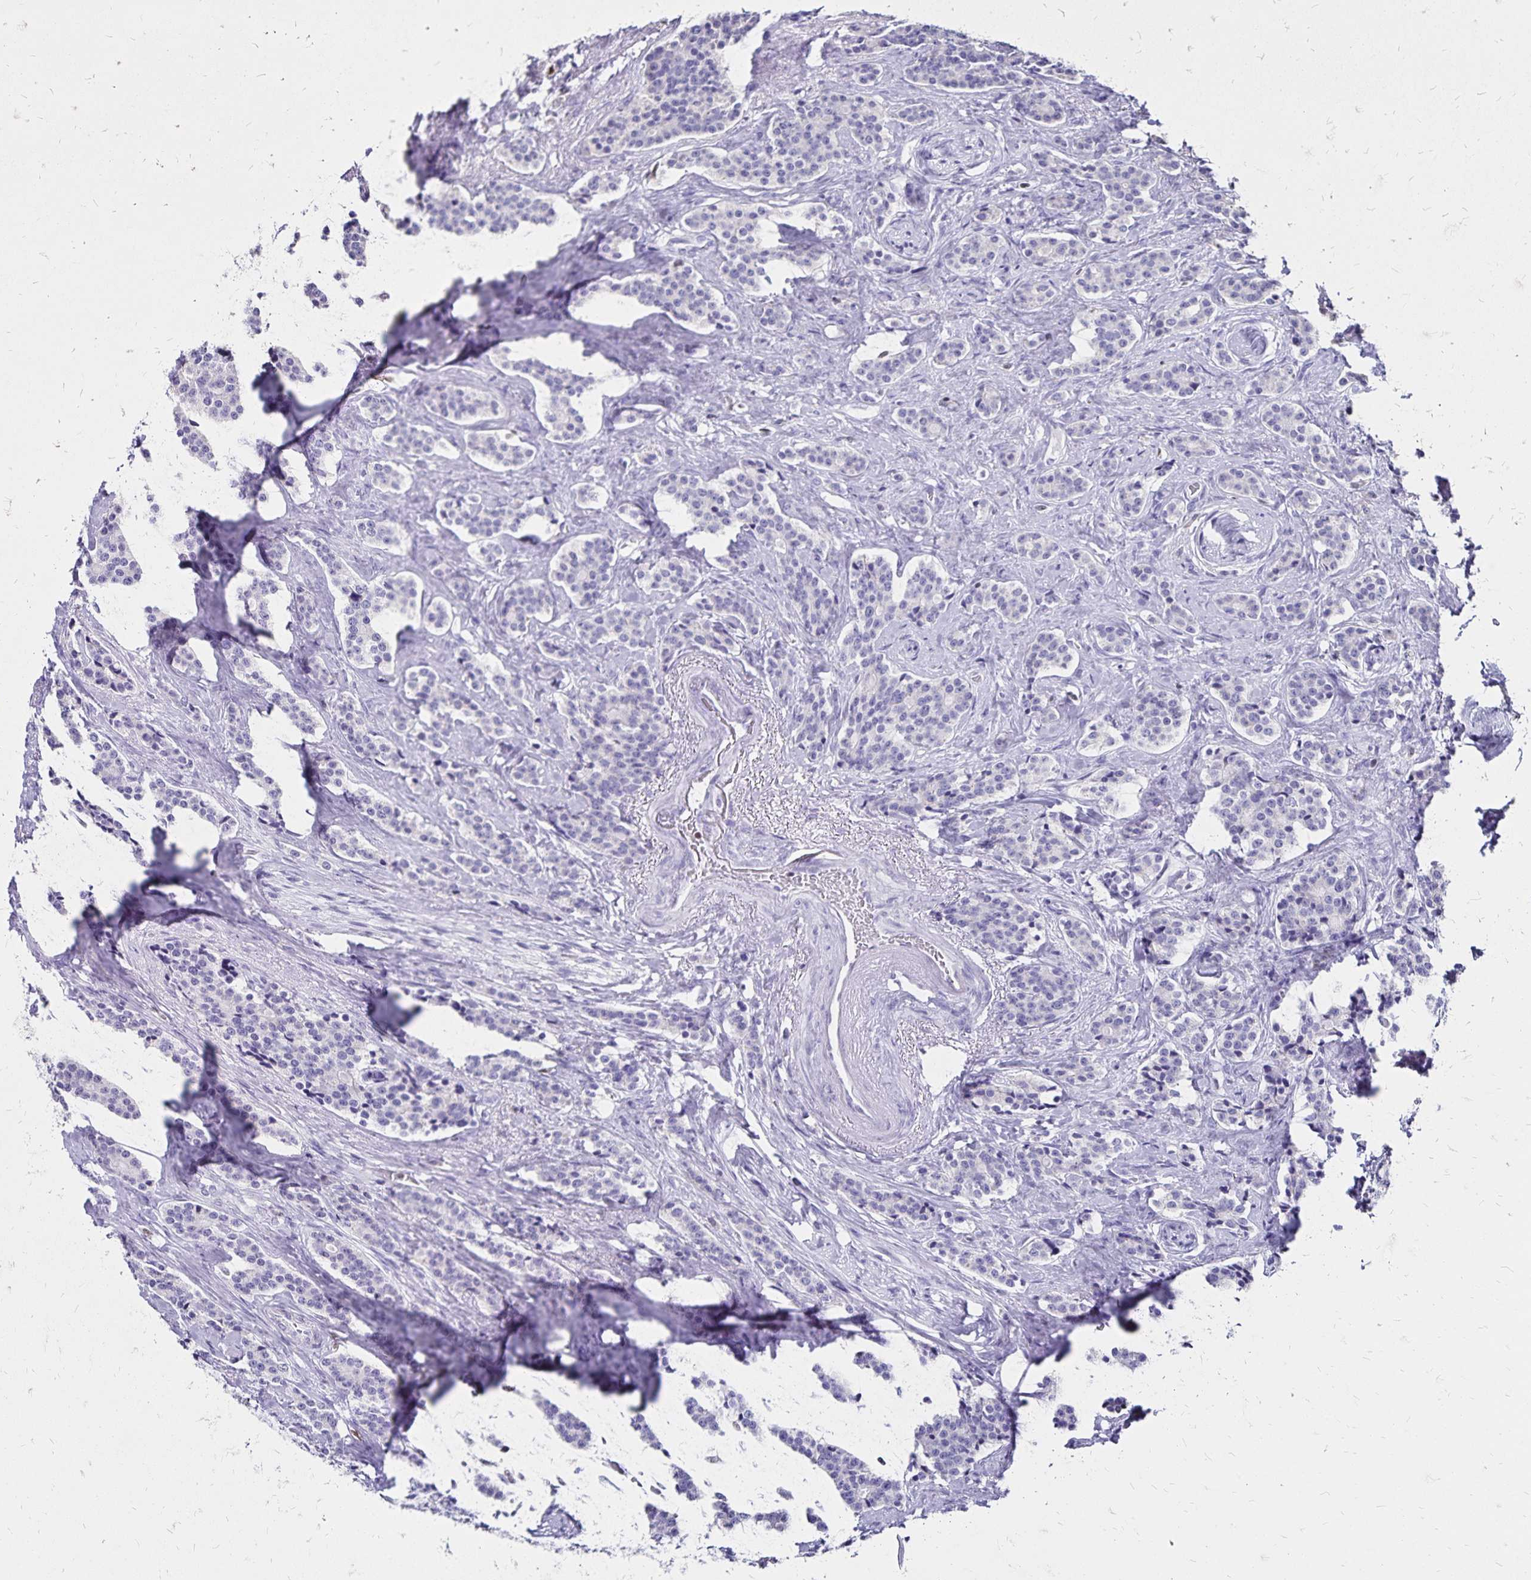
{"staining": {"intensity": "negative", "quantity": "none", "location": "none"}, "tissue": "carcinoid", "cell_type": "Tumor cells", "image_type": "cancer", "snomed": [{"axis": "morphology", "description": "Carcinoid, malignant, NOS"}, {"axis": "topography", "description": "Small intestine"}], "caption": "Immunohistochemistry (IHC) histopathology image of human carcinoid stained for a protein (brown), which reveals no expression in tumor cells.", "gene": "IKZF1", "patient": {"sex": "female", "age": 73}}